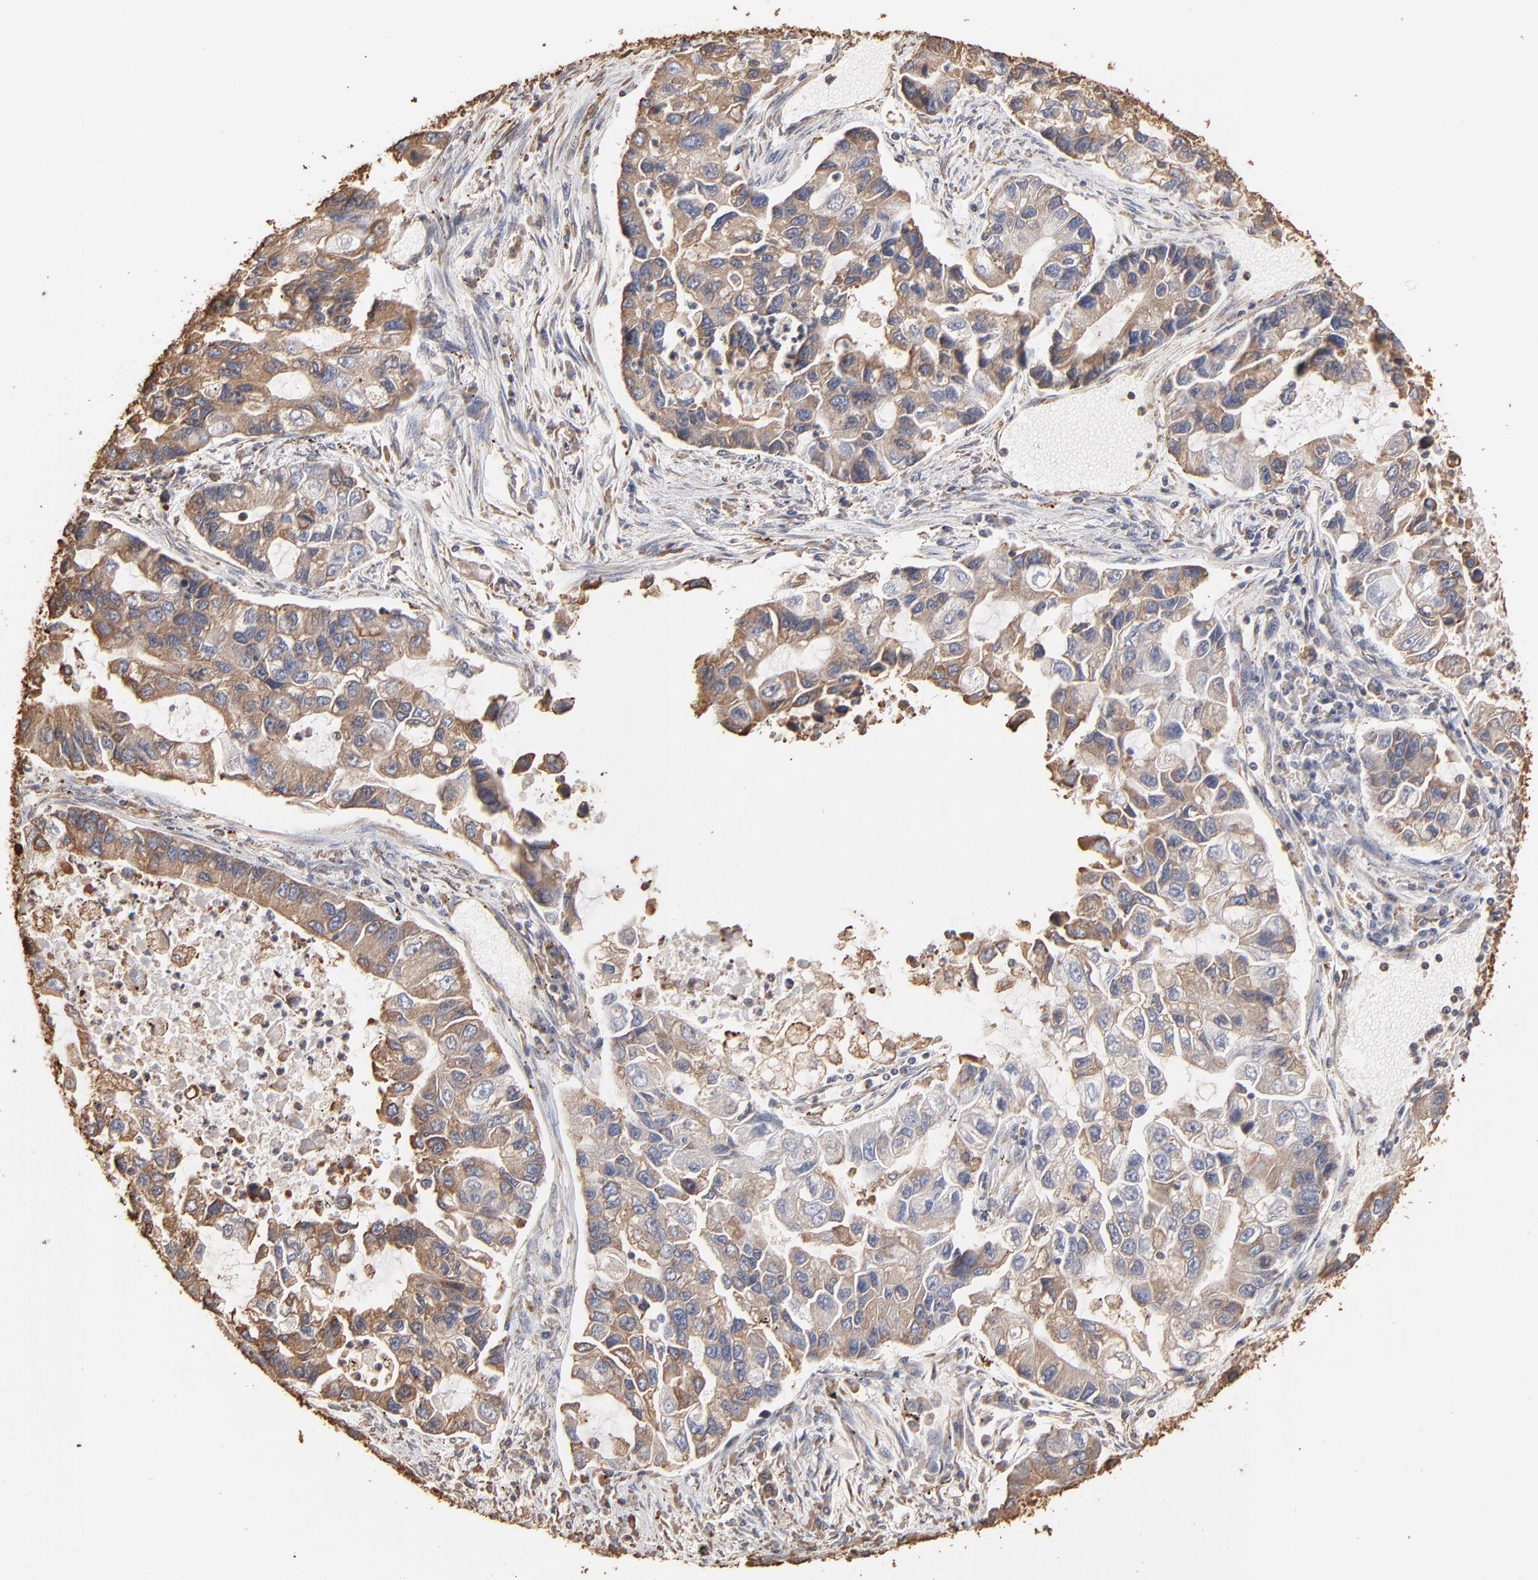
{"staining": {"intensity": "moderate", "quantity": ">75%", "location": "cytoplasmic/membranous"}, "tissue": "lung cancer", "cell_type": "Tumor cells", "image_type": "cancer", "snomed": [{"axis": "morphology", "description": "Adenocarcinoma, NOS"}, {"axis": "topography", "description": "Lung"}], "caption": "Lung cancer stained with a protein marker exhibits moderate staining in tumor cells.", "gene": "PDIA3", "patient": {"sex": "female", "age": 51}}